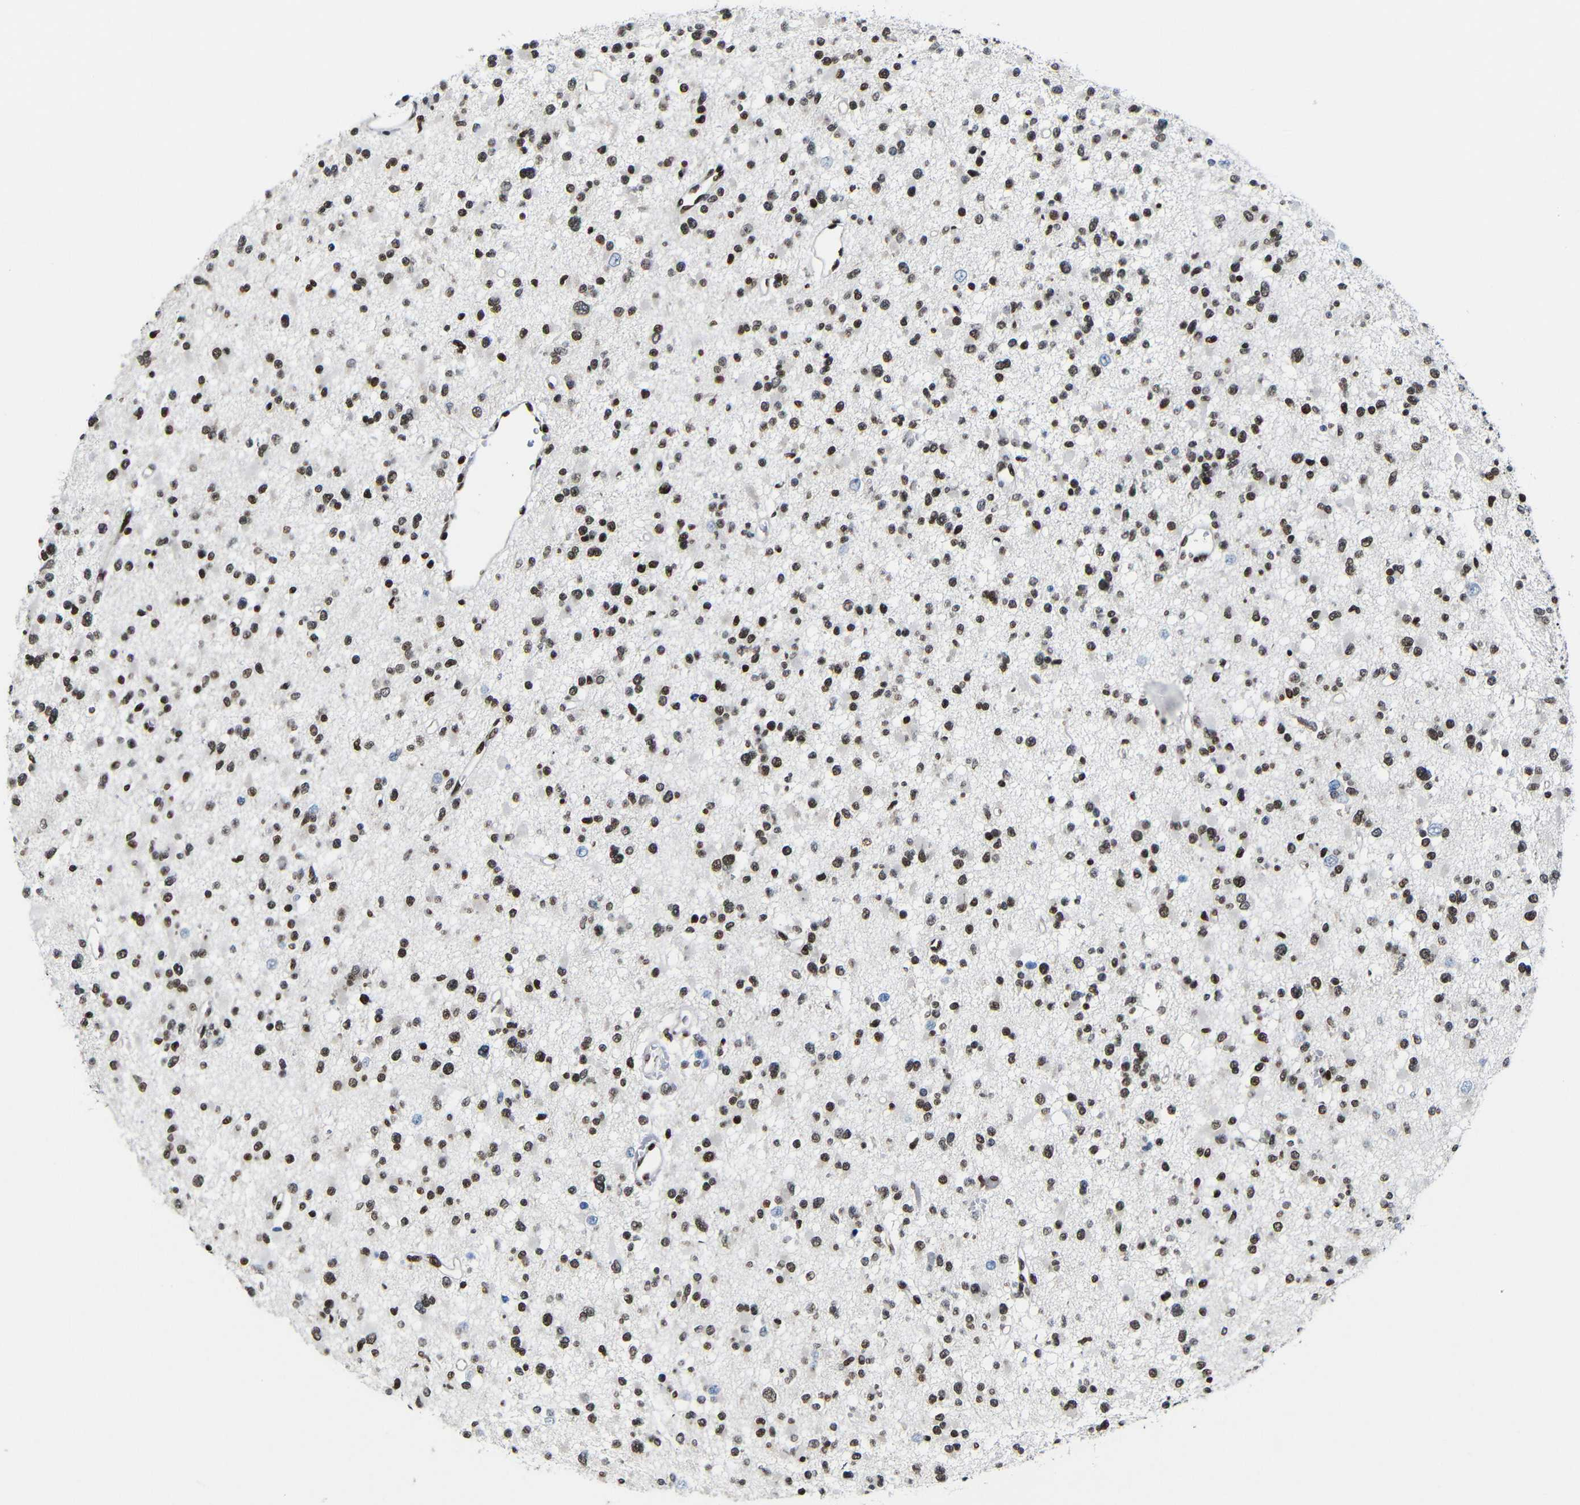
{"staining": {"intensity": "strong", "quantity": ">75%", "location": "nuclear"}, "tissue": "glioma", "cell_type": "Tumor cells", "image_type": "cancer", "snomed": [{"axis": "morphology", "description": "Glioma, malignant, Low grade"}, {"axis": "topography", "description": "Brain"}], "caption": "Immunohistochemical staining of malignant low-grade glioma shows strong nuclear protein expression in about >75% of tumor cells.", "gene": "PTBP1", "patient": {"sex": "female", "age": 22}}